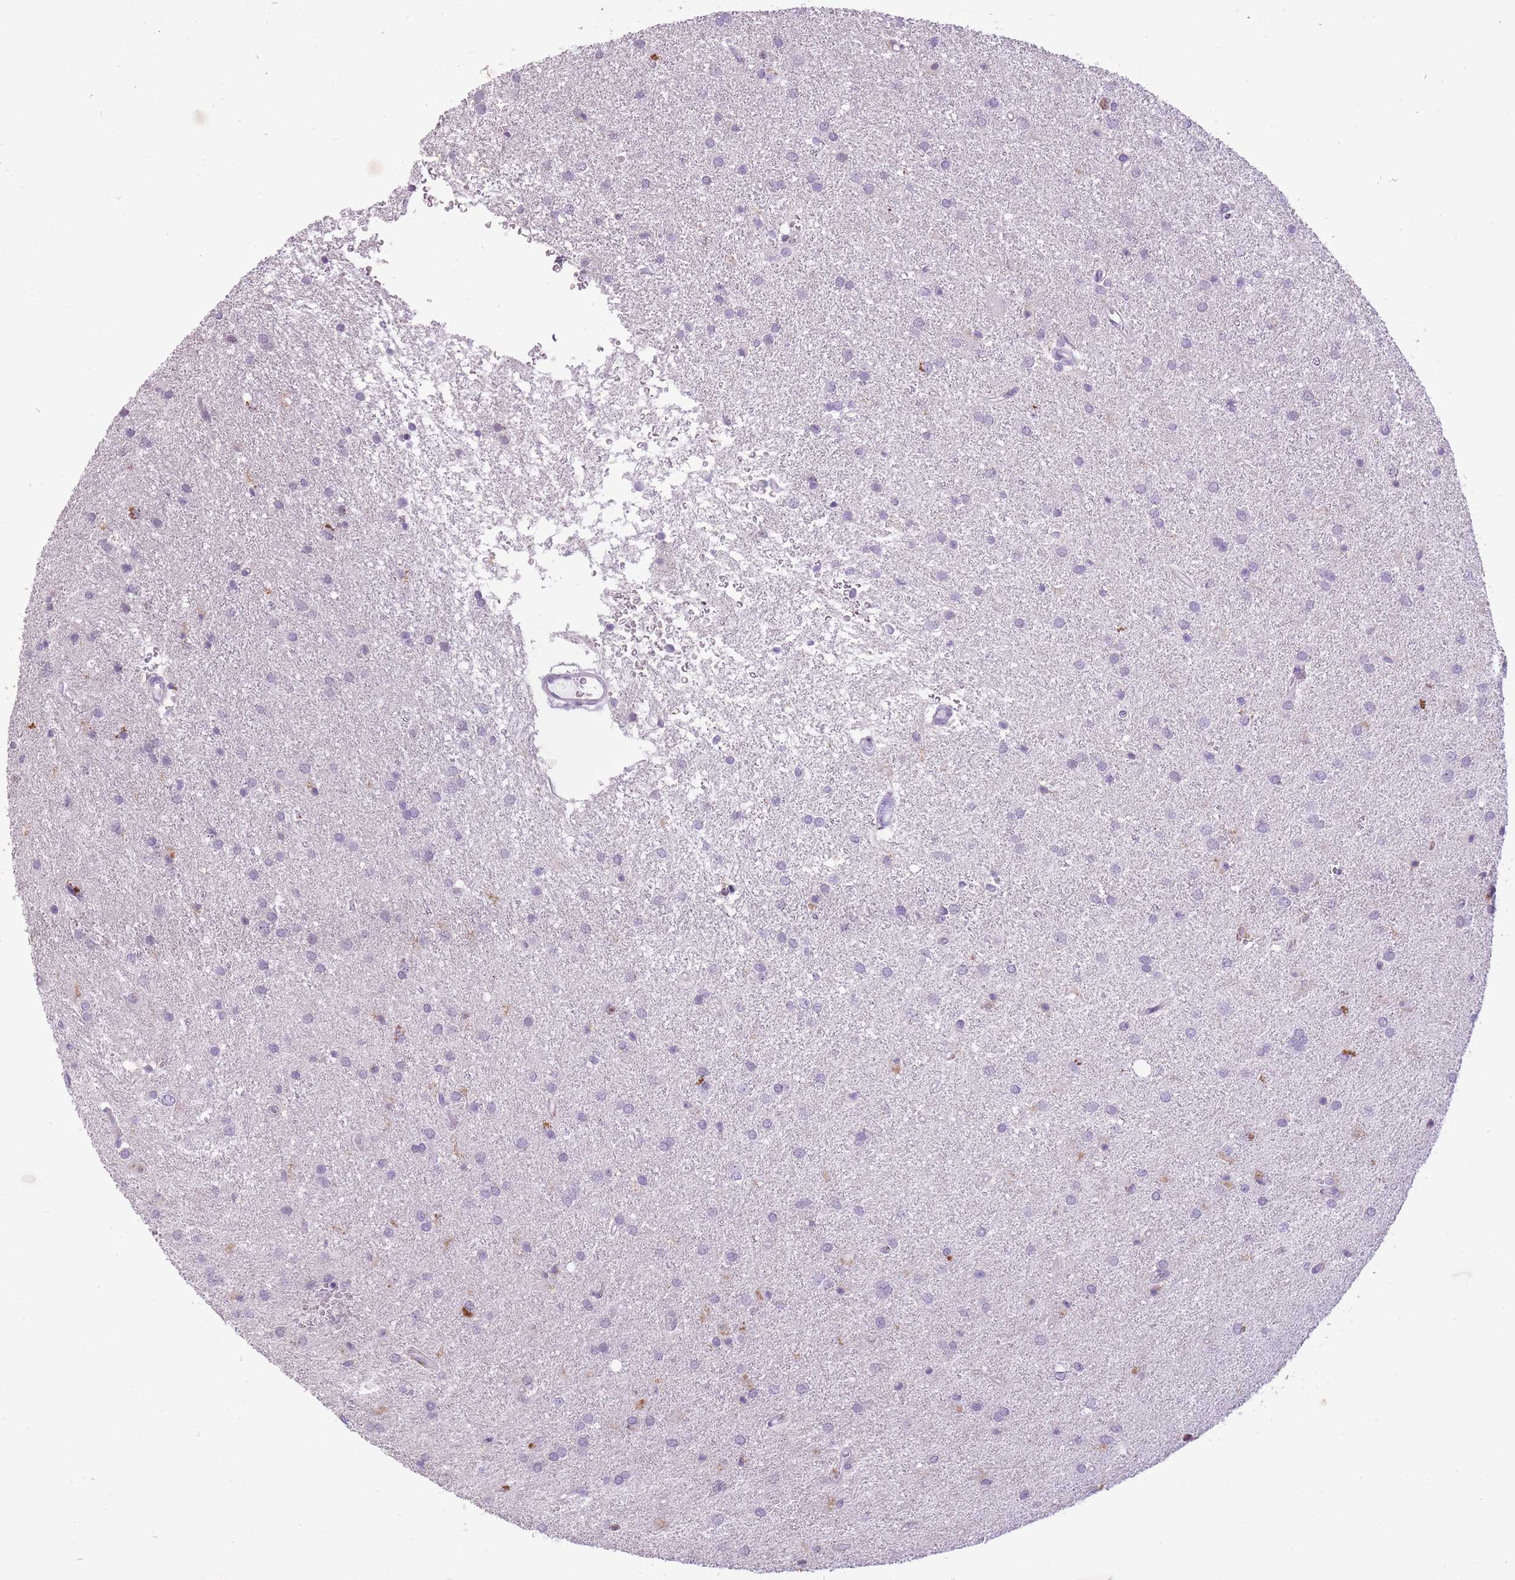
{"staining": {"intensity": "negative", "quantity": "none", "location": "none"}, "tissue": "glioma", "cell_type": "Tumor cells", "image_type": "cancer", "snomed": [{"axis": "morphology", "description": "Glioma, malignant, High grade"}, {"axis": "topography", "description": "Brain"}], "caption": "This is a histopathology image of immunohistochemistry (IHC) staining of glioma, which shows no expression in tumor cells.", "gene": "CNTNAP3", "patient": {"sex": "female", "age": 50}}